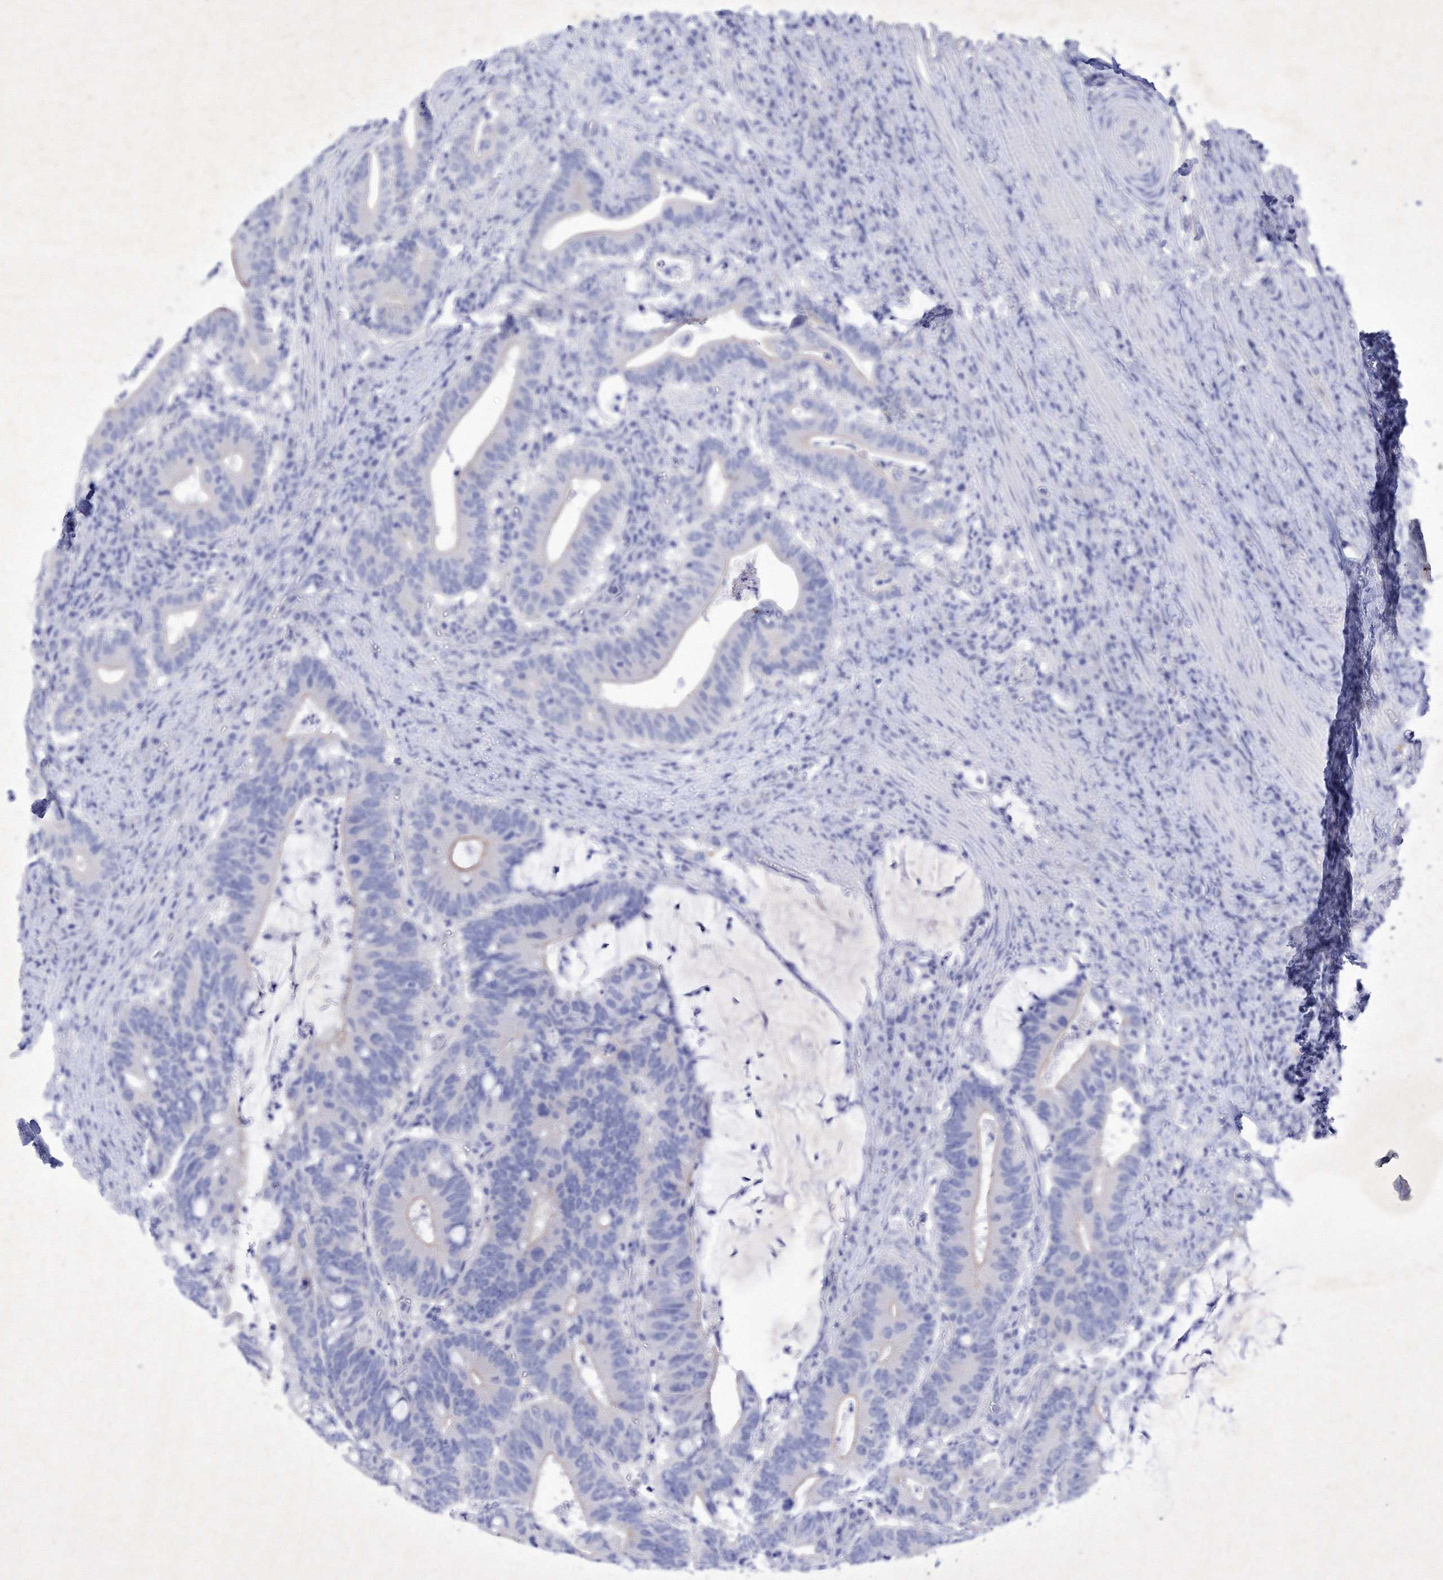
{"staining": {"intensity": "negative", "quantity": "none", "location": "none"}, "tissue": "colorectal cancer", "cell_type": "Tumor cells", "image_type": "cancer", "snomed": [{"axis": "morphology", "description": "Adenocarcinoma, NOS"}, {"axis": "topography", "description": "Colon"}], "caption": "Tumor cells are negative for protein expression in human colorectal cancer (adenocarcinoma).", "gene": "GPN1", "patient": {"sex": "female", "age": 66}}